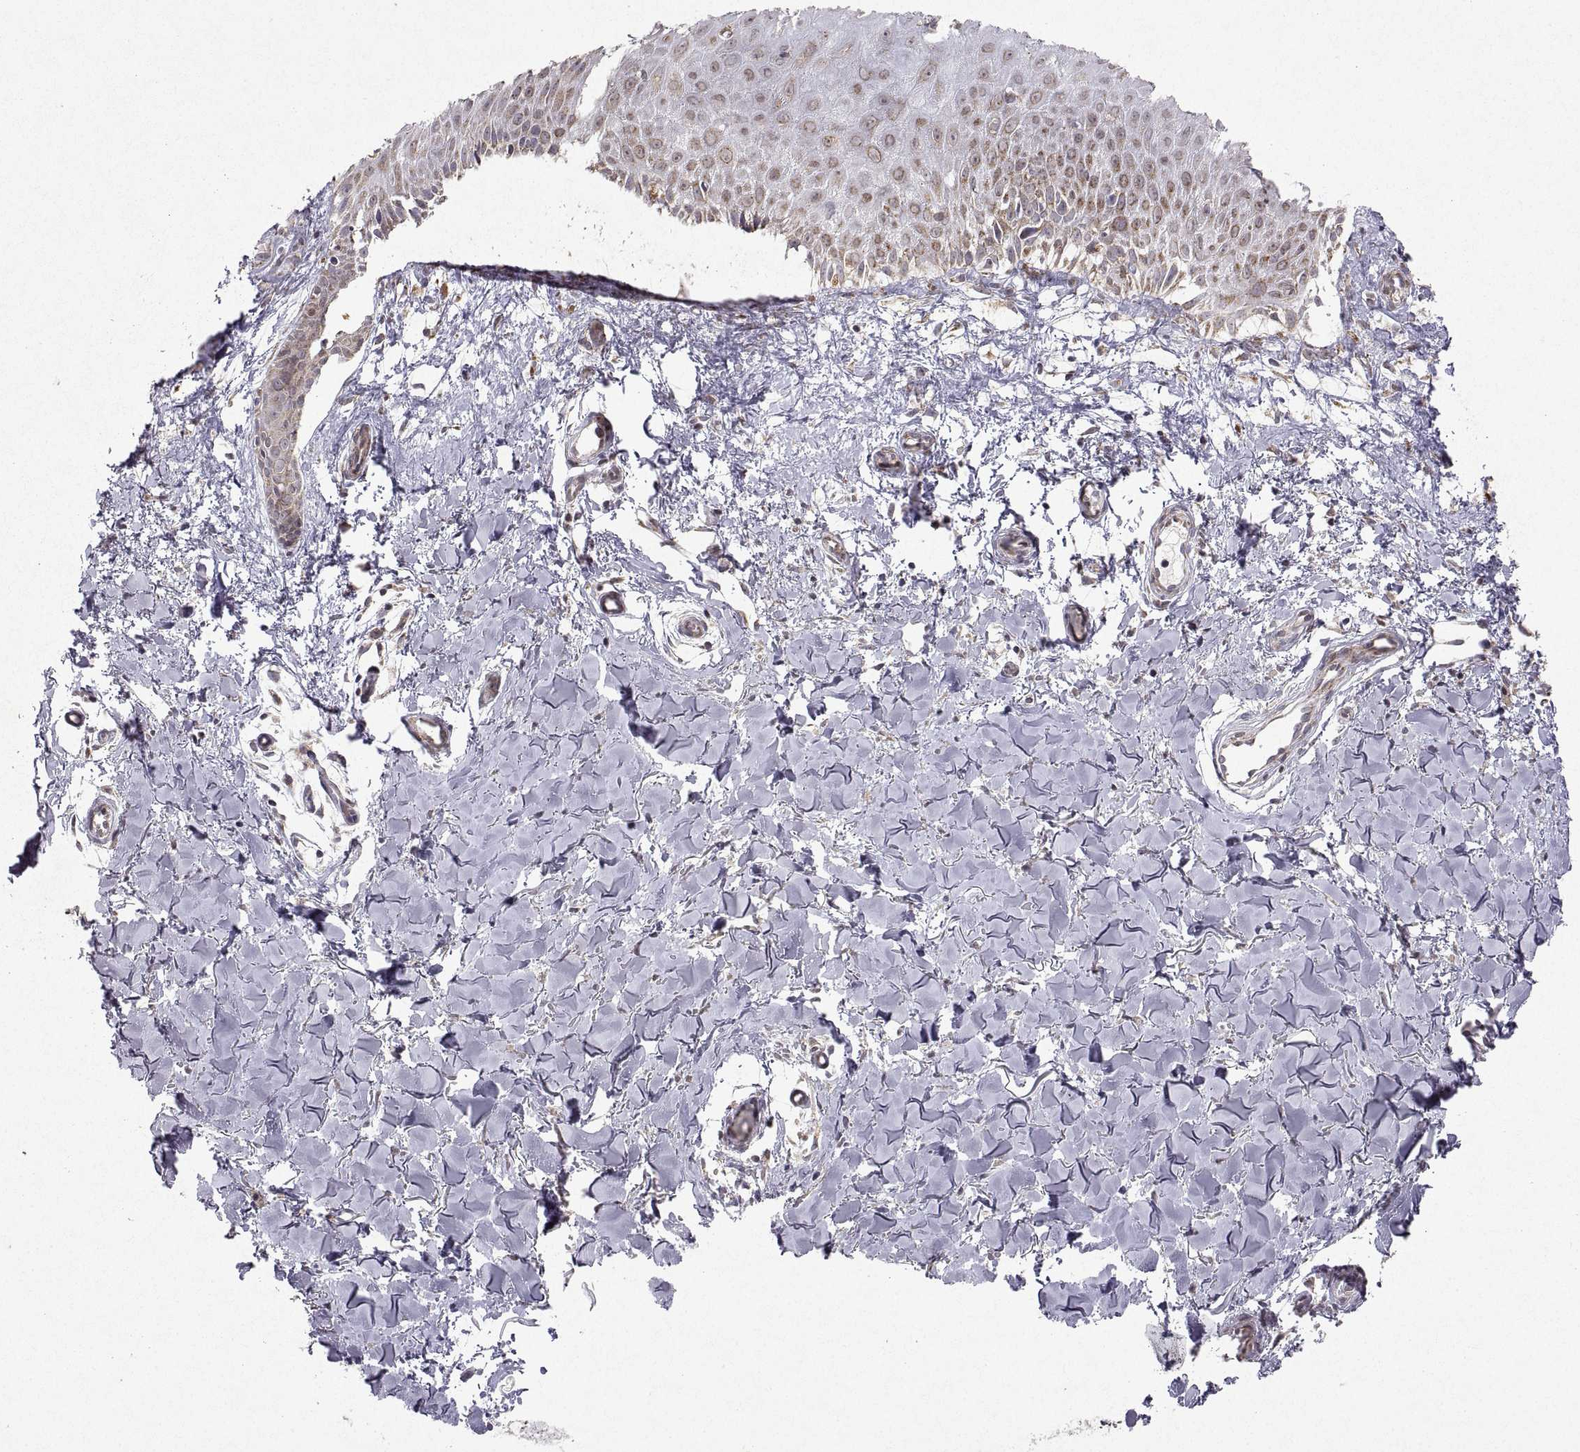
{"staining": {"intensity": "moderate", "quantity": "<25%", "location": "cytoplasmic/membranous"}, "tissue": "melanoma", "cell_type": "Tumor cells", "image_type": "cancer", "snomed": [{"axis": "morphology", "description": "Malignant melanoma, NOS"}, {"axis": "topography", "description": "Skin"}], "caption": "DAB (3,3'-diaminobenzidine) immunohistochemical staining of human malignant melanoma reveals moderate cytoplasmic/membranous protein expression in approximately <25% of tumor cells.", "gene": "MANBAL", "patient": {"sex": "female", "age": 53}}